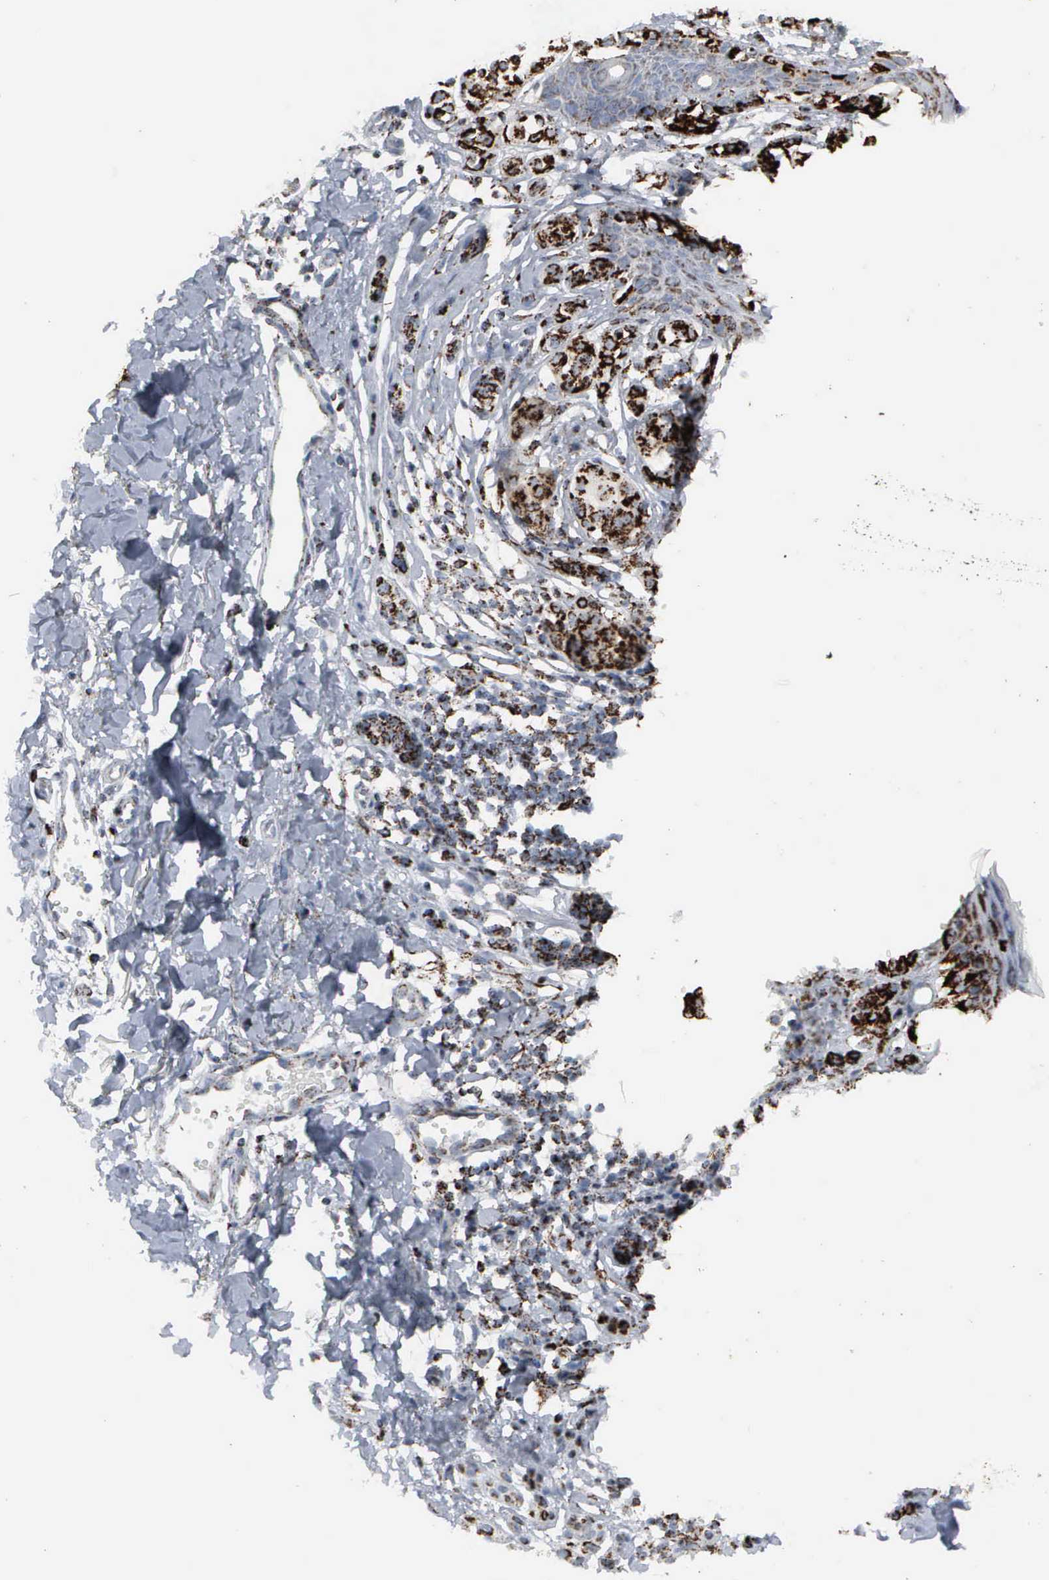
{"staining": {"intensity": "strong", "quantity": ">75%", "location": "cytoplasmic/membranous"}, "tissue": "melanoma", "cell_type": "Tumor cells", "image_type": "cancer", "snomed": [{"axis": "morphology", "description": "Malignant melanoma, NOS"}, {"axis": "topography", "description": "Skin"}], "caption": "Melanoma was stained to show a protein in brown. There is high levels of strong cytoplasmic/membranous positivity in about >75% of tumor cells.", "gene": "HSPA9", "patient": {"sex": "male", "age": 40}}